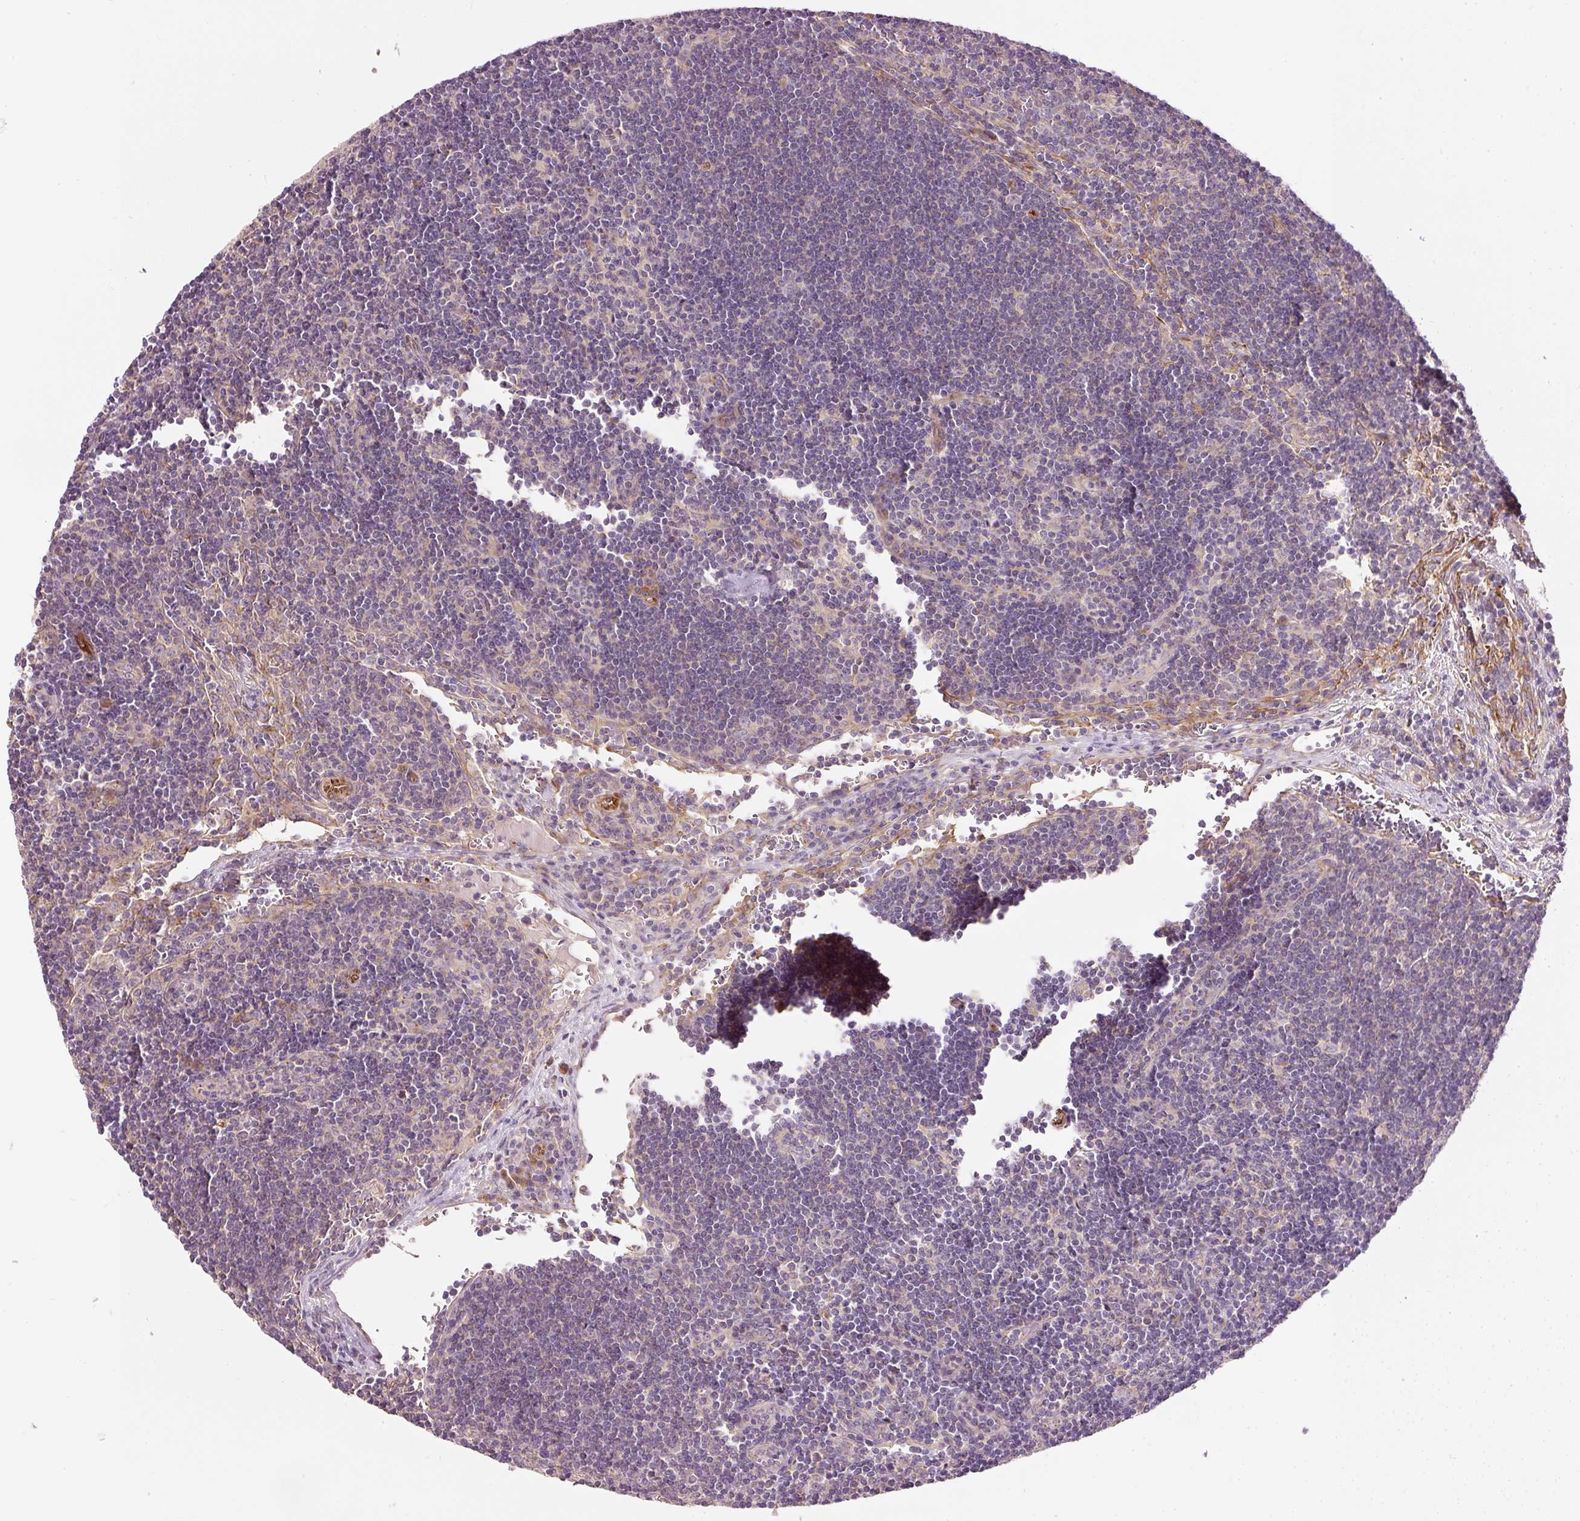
{"staining": {"intensity": "negative", "quantity": "none", "location": "none"}, "tissue": "lymph node", "cell_type": "Germinal center cells", "image_type": "normal", "snomed": [{"axis": "morphology", "description": "Normal tissue, NOS"}, {"axis": "topography", "description": "Lymph node"}], "caption": "Immunohistochemical staining of normal lymph node displays no significant staining in germinal center cells.", "gene": "RNF167", "patient": {"sex": "female", "age": 29}}